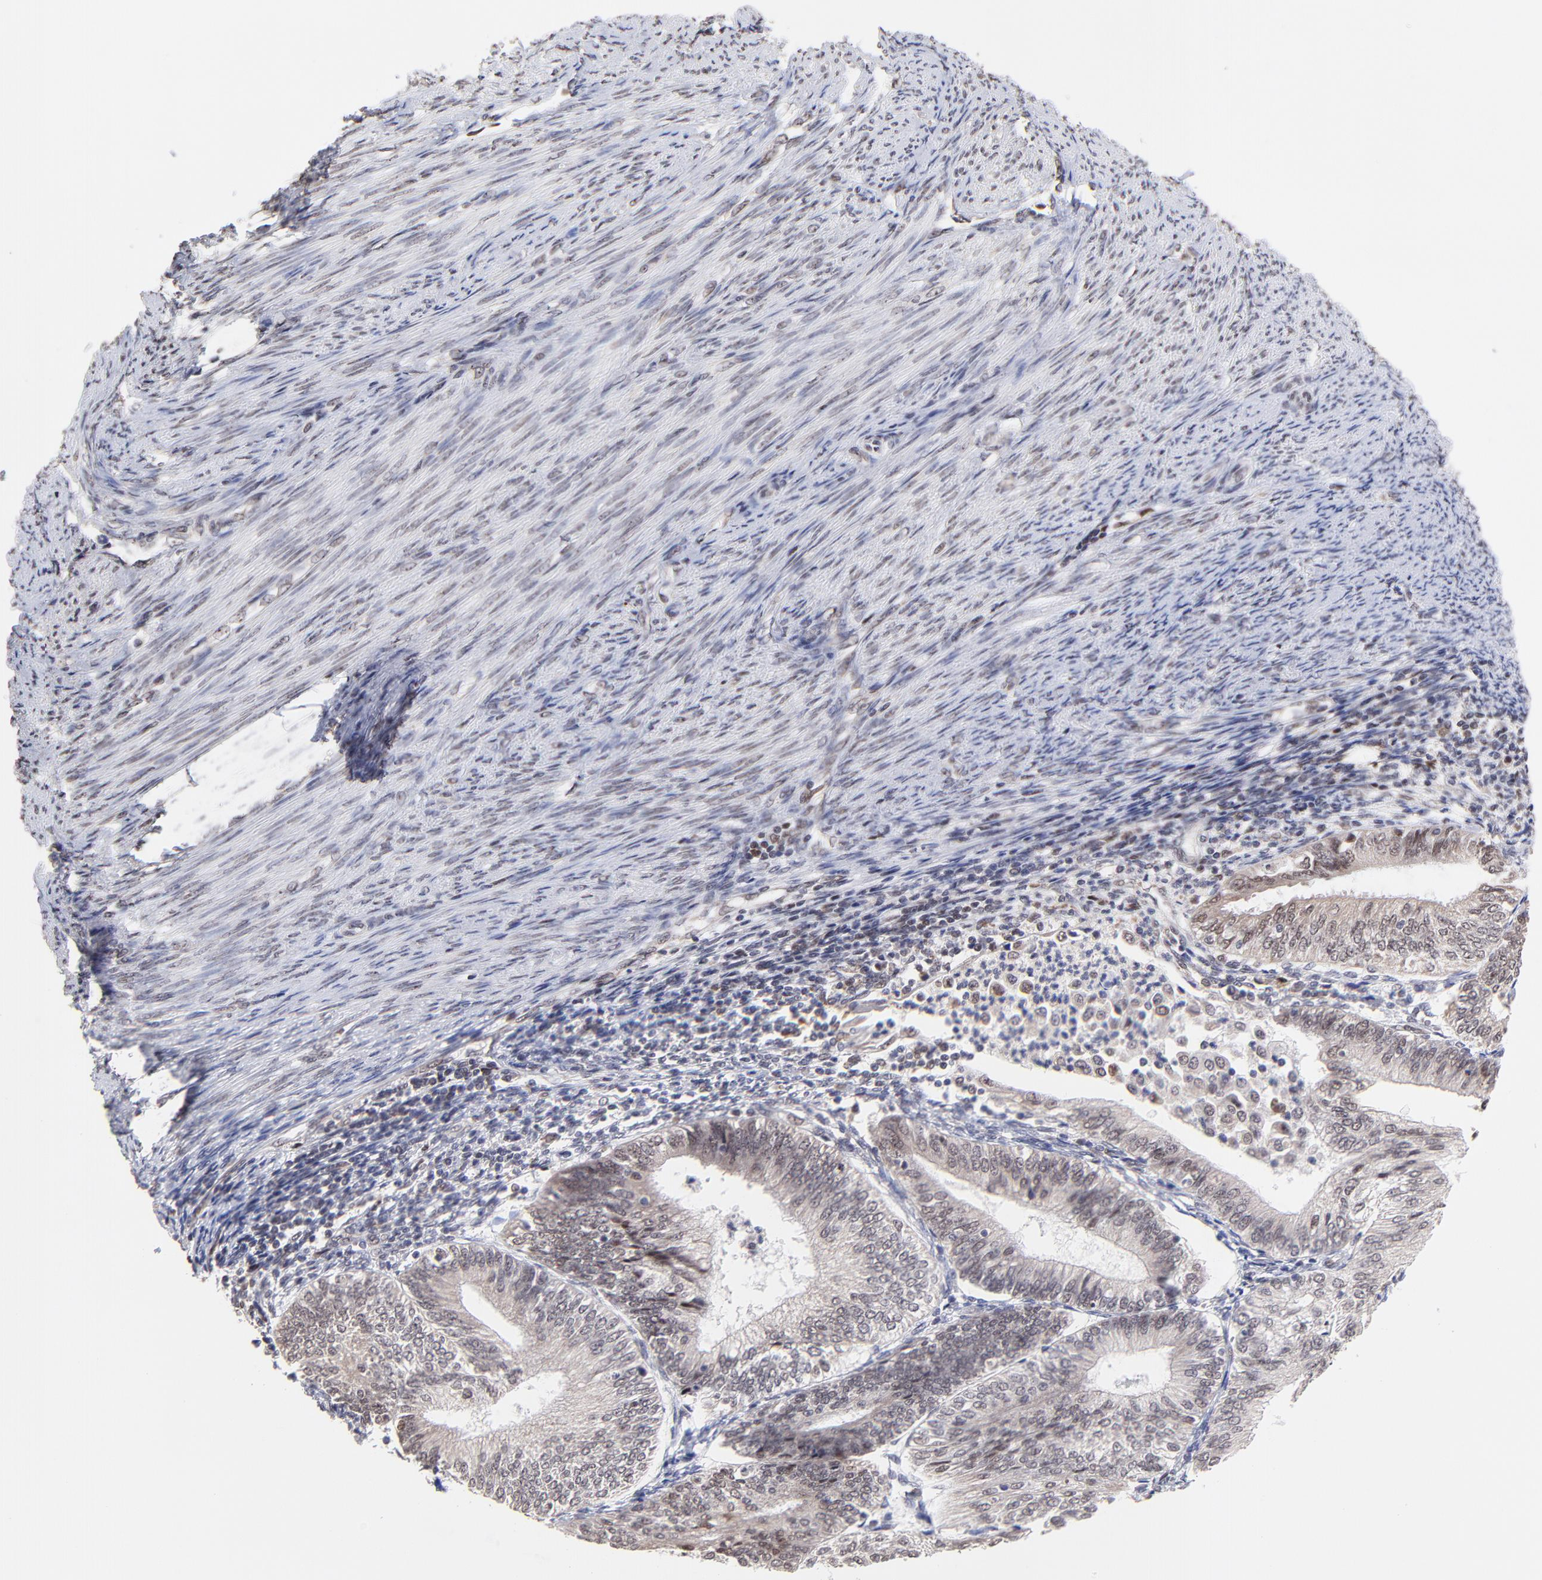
{"staining": {"intensity": "weak", "quantity": "25%-75%", "location": "cytoplasmic/membranous,nuclear"}, "tissue": "endometrial cancer", "cell_type": "Tumor cells", "image_type": "cancer", "snomed": [{"axis": "morphology", "description": "Adenocarcinoma, NOS"}, {"axis": "topography", "description": "Endometrium"}], "caption": "DAB (3,3'-diaminobenzidine) immunohistochemical staining of endometrial cancer exhibits weak cytoplasmic/membranous and nuclear protein expression in about 25%-75% of tumor cells.", "gene": "ZNF670", "patient": {"sex": "female", "age": 55}}